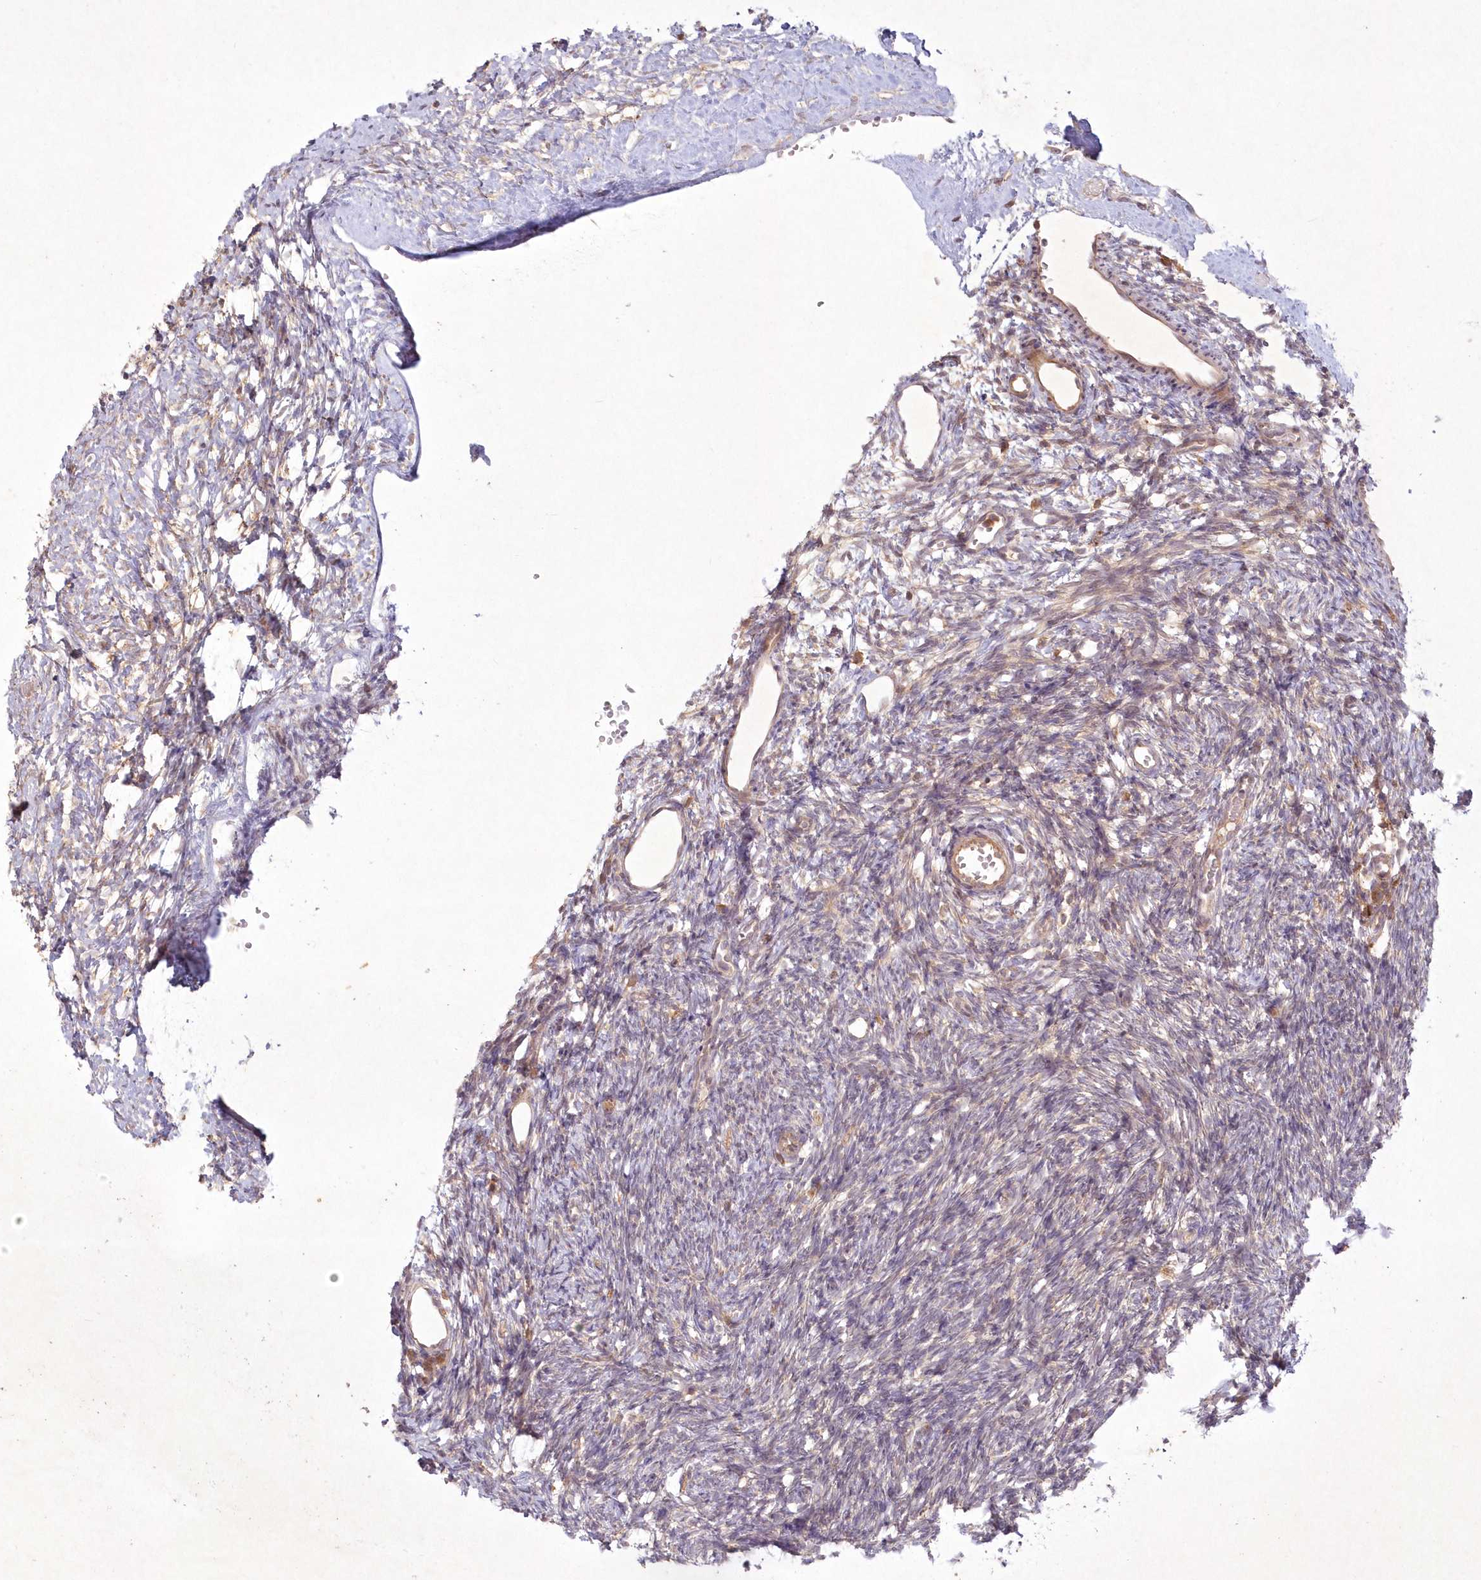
{"staining": {"intensity": "weak", "quantity": "<25%", "location": "cytoplasmic/membranous"}, "tissue": "ovary", "cell_type": "Ovarian stroma cells", "image_type": "normal", "snomed": [{"axis": "morphology", "description": "Normal tissue, NOS"}, {"axis": "topography", "description": "Ovary"}], "caption": "IHC histopathology image of unremarkable ovary: ovary stained with DAB (3,3'-diaminobenzidine) displays no significant protein staining in ovarian stroma cells. (IHC, brightfield microscopy, high magnification).", "gene": "TOGARAM2", "patient": {"sex": "female", "age": 35}}